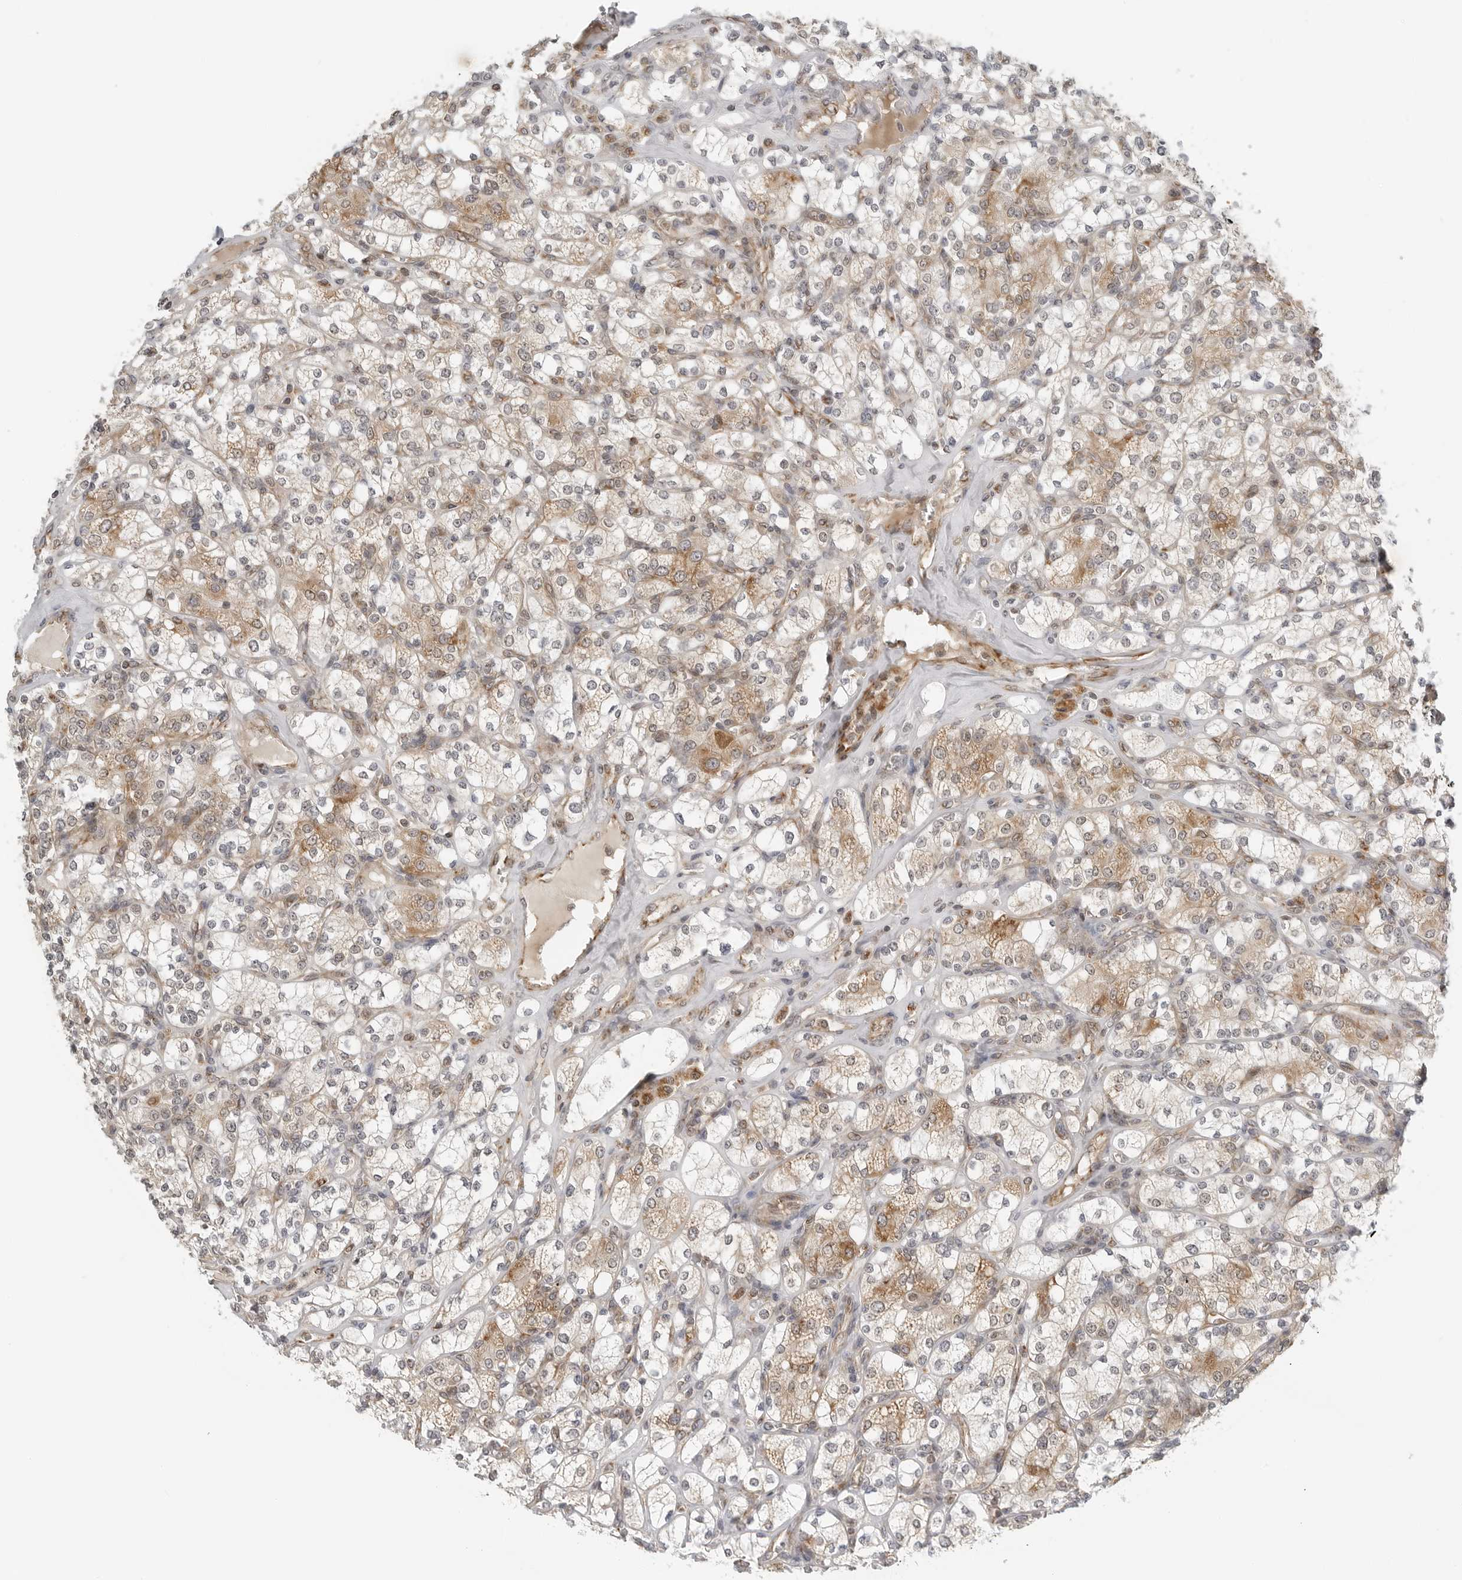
{"staining": {"intensity": "moderate", "quantity": ">75%", "location": "cytoplasmic/membranous"}, "tissue": "renal cancer", "cell_type": "Tumor cells", "image_type": "cancer", "snomed": [{"axis": "morphology", "description": "Adenocarcinoma, NOS"}, {"axis": "topography", "description": "Kidney"}], "caption": "A medium amount of moderate cytoplasmic/membranous expression is seen in approximately >75% of tumor cells in renal adenocarcinoma tissue.", "gene": "PEX2", "patient": {"sex": "male", "age": 77}}